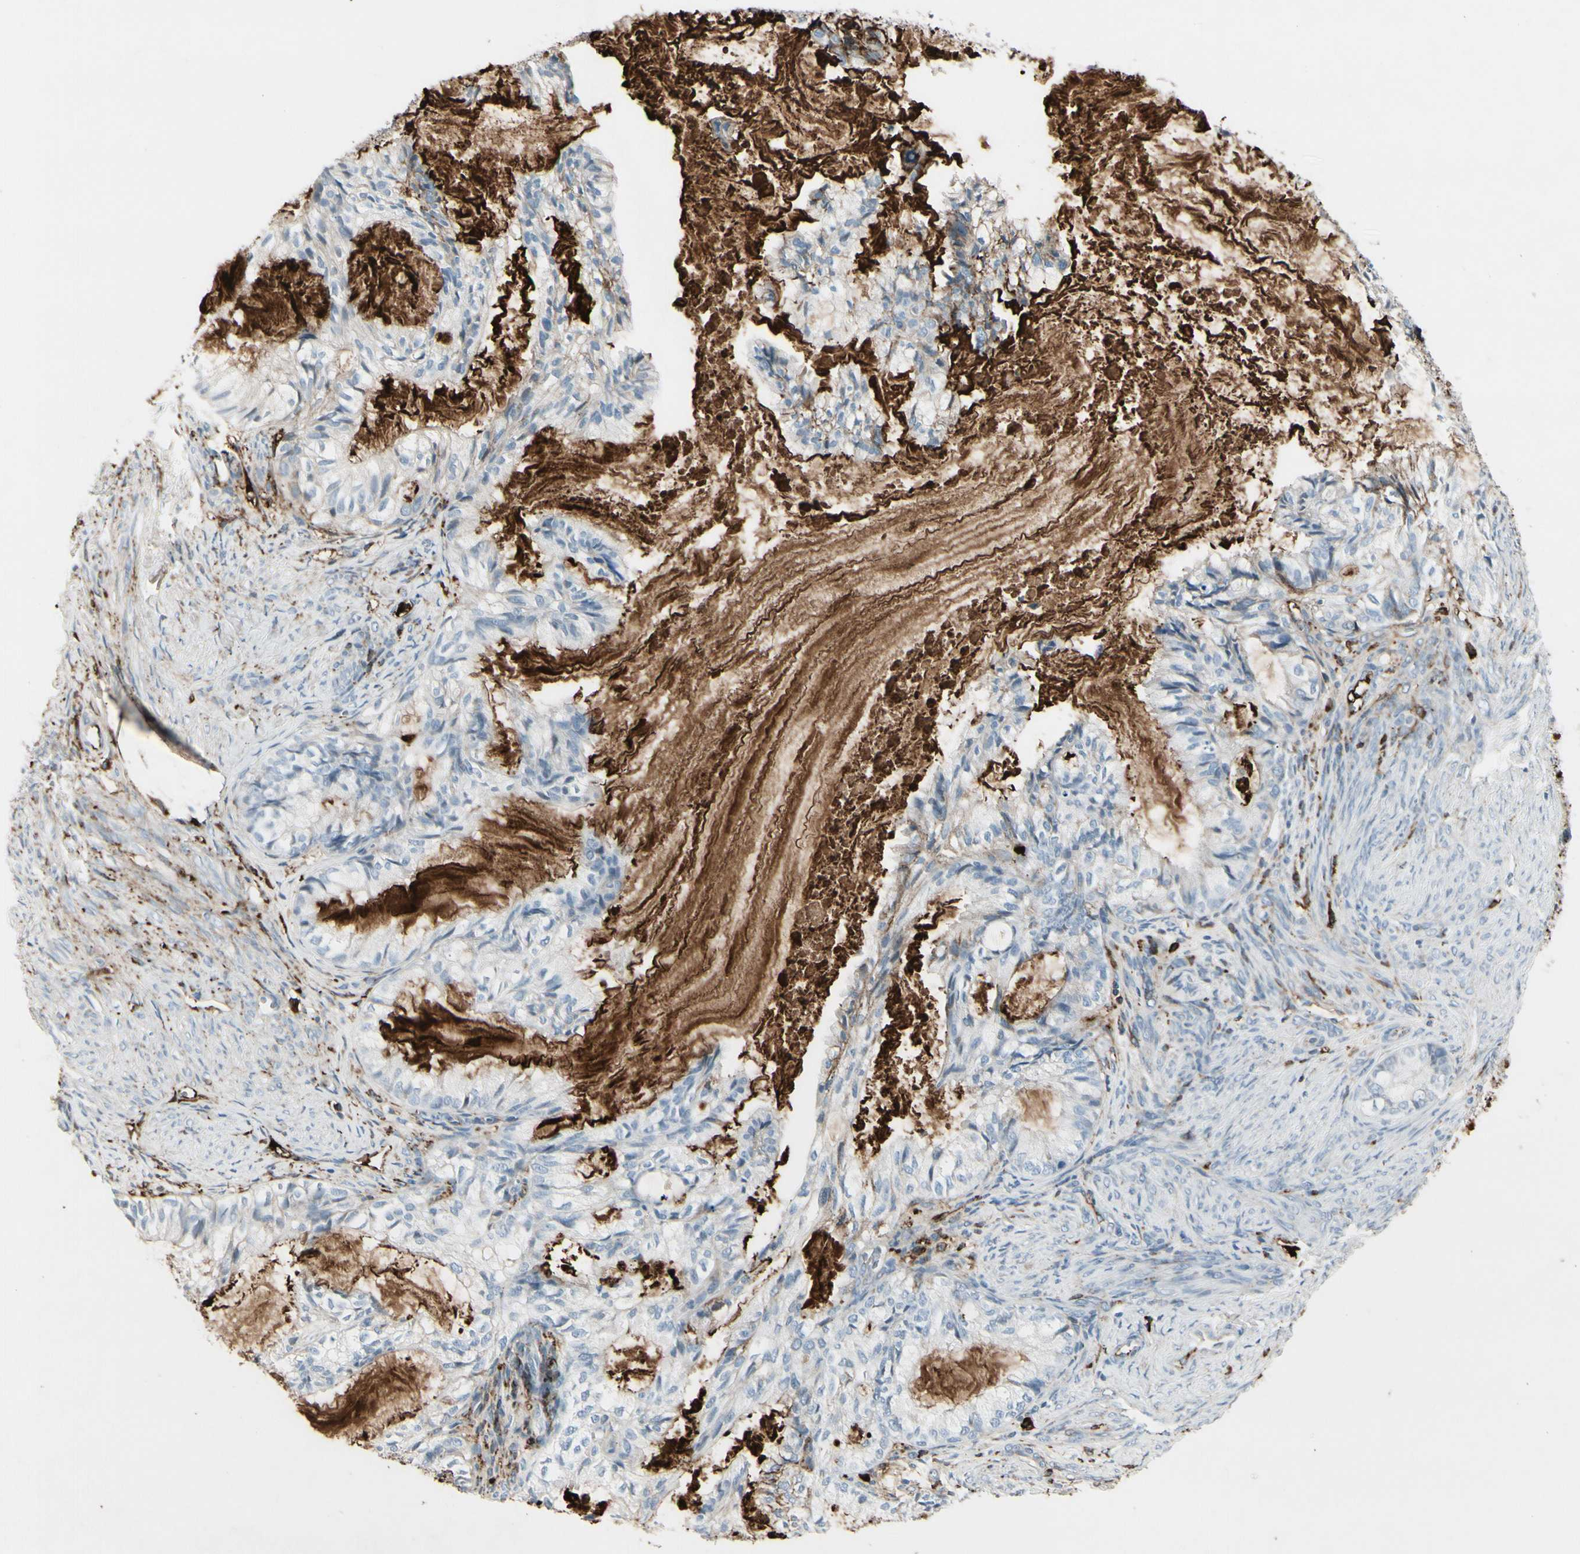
{"staining": {"intensity": "negative", "quantity": "none", "location": "none"}, "tissue": "cervical cancer", "cell_type": "Tumor cells", "image_type": "cancer", "snomed": [{"axis": "morphology", "description": "Normal tissue, NOS"}, {"axis": "morphology", "description": "Adenocarcinoma, NOS"}, {"axis": "topography", "description": "Cervix"}, {"axis": "topography", "description": "Endometrium"}], "caption": "A micrograph of cervical adenocarcinoma stained for a protein displays no brown staining in tumor cells.", "gene": "IGHG1", "patient": {"sex": "female", "age": 86}}